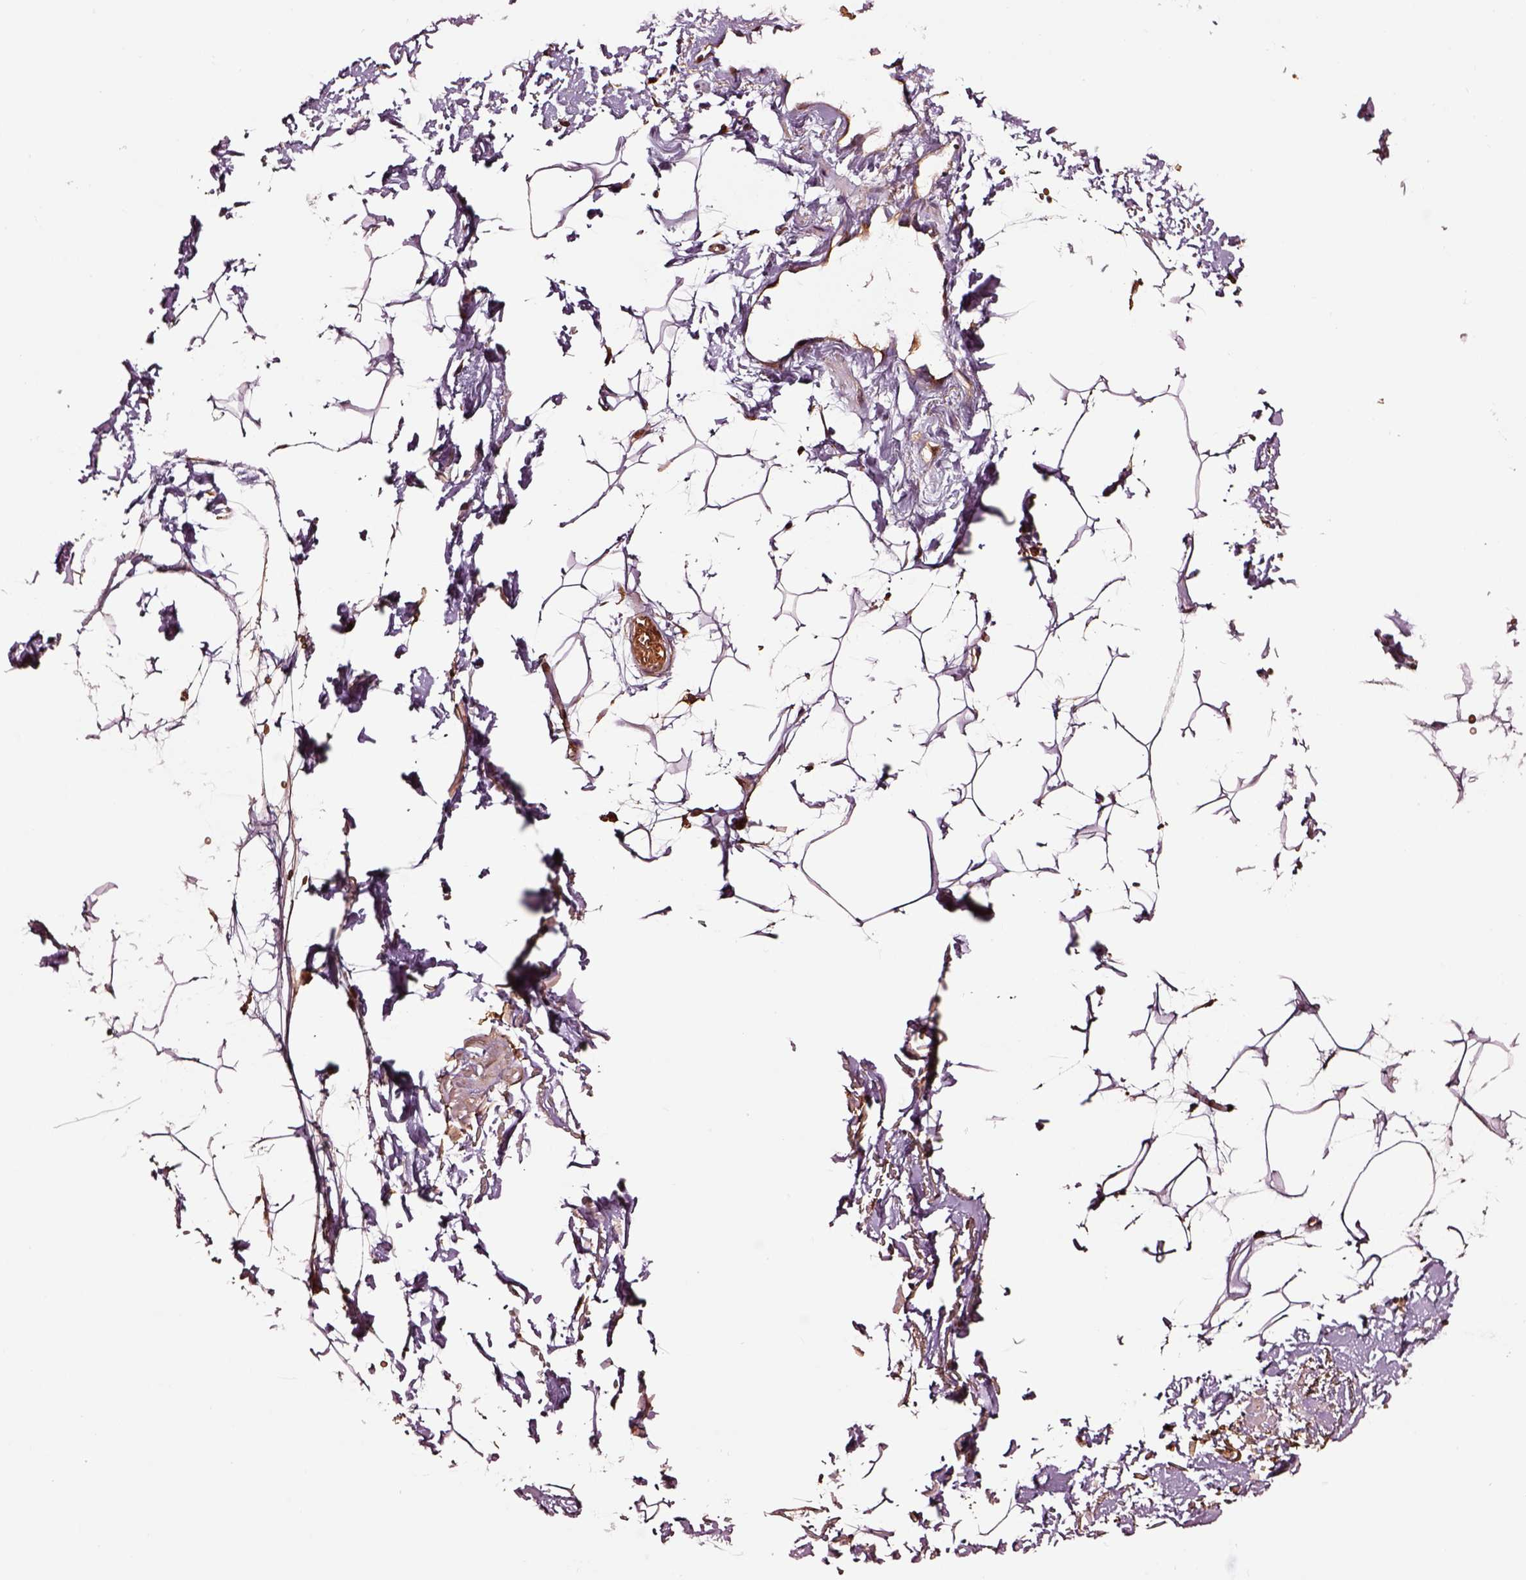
{"staining": {"intensity": "moderate", "quantity": "25%-75%", "location": "nuclear"}, "tissue": "adipose tissue", "cell_type": "Adipocytes", "image_type": "normal", "snomed": [{"axis": "morphology", "description": "Normal tissue, NOS"}, {"axis": "topography", "description": "Anal"}, {"axis": "topography", "description": "Peripheral nerve tissue"}], "caption": "IHC staining of normal adipose tissue, which demonstrates medium levels of moderate nuclear staining in about 25%-75% of adipocytes indicating moderate nuclear protein expression. The staining was performed using DAB (brown) for protein detection and nuclei were counterstained in hematoxylin (blue).", "gene": "WASHC2A", "patient": {"sex": "male", "age": 78}}